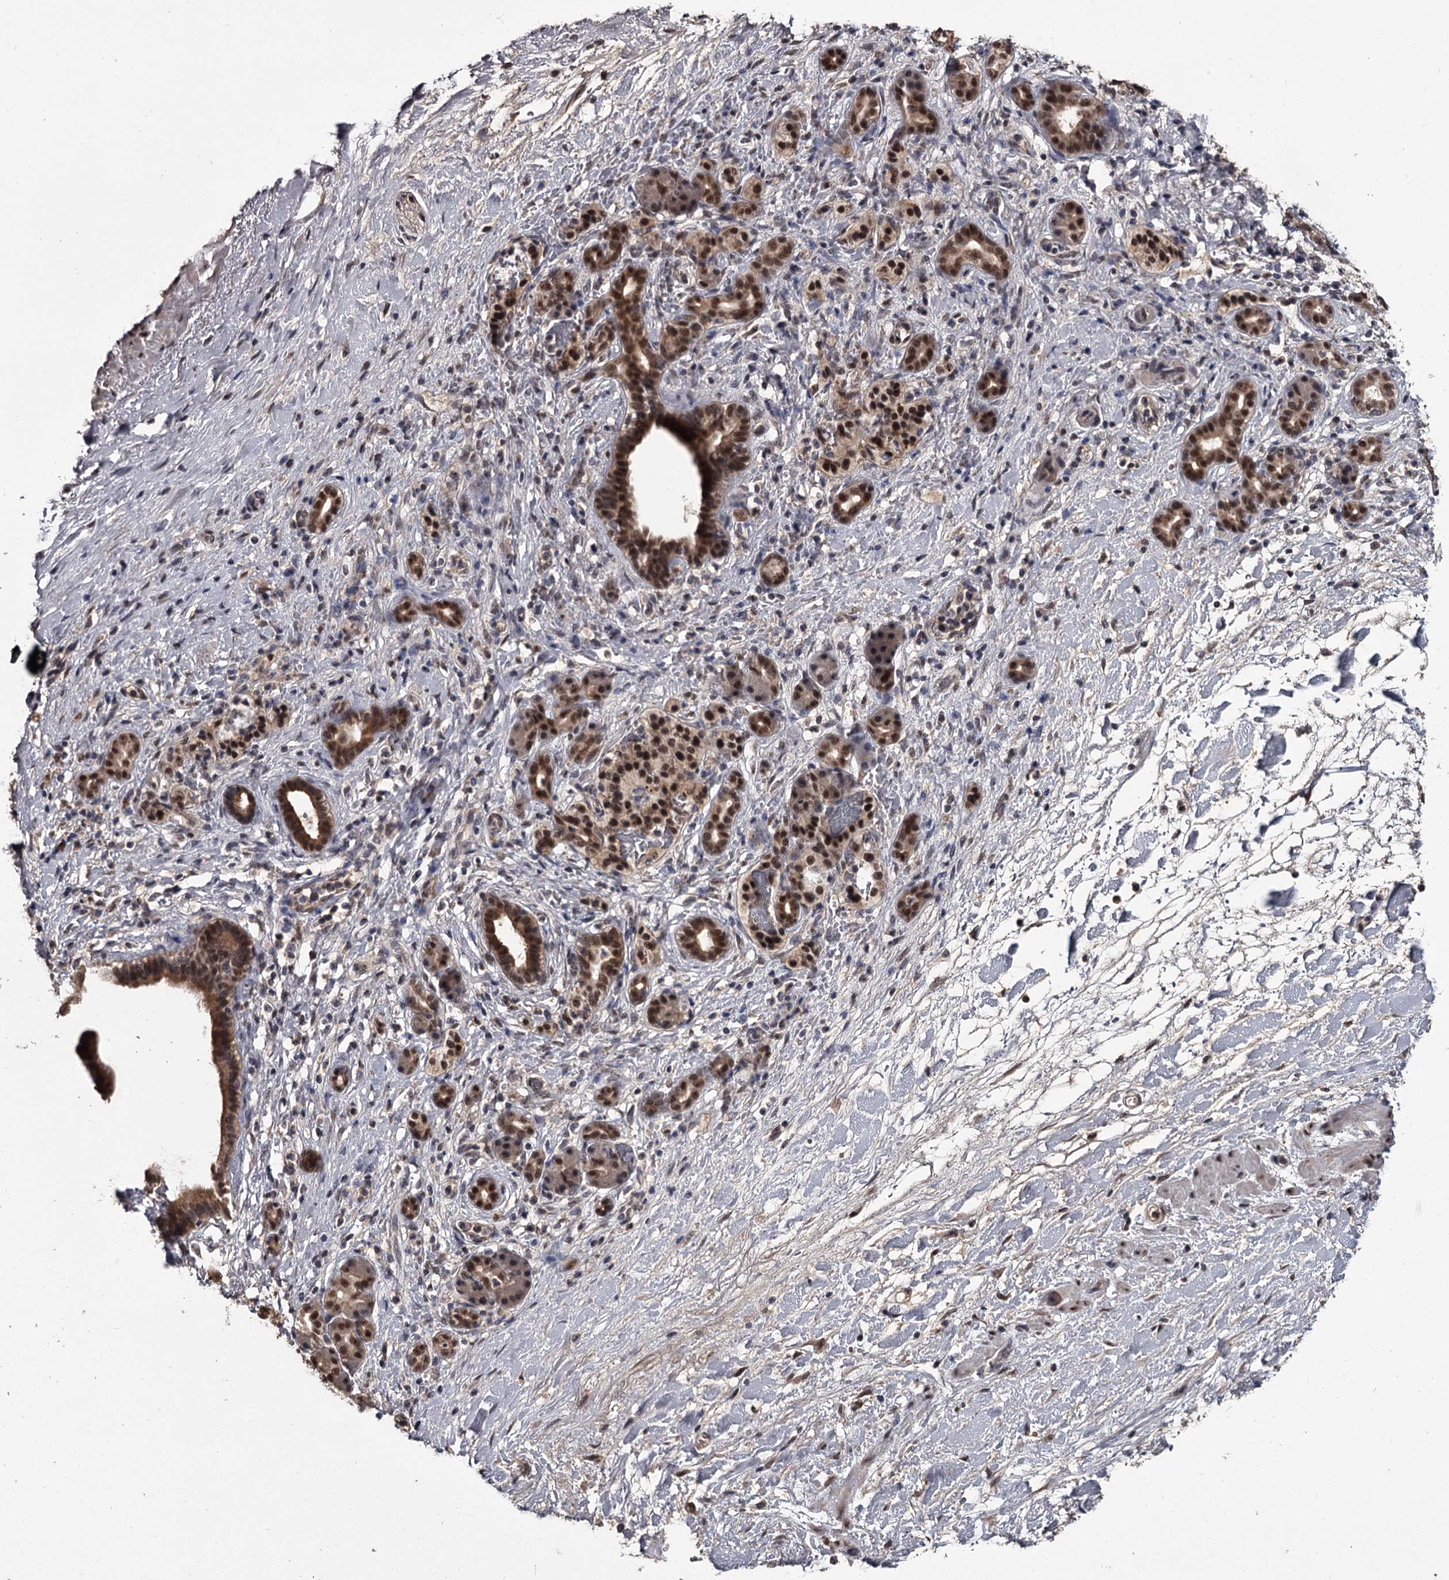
{"staining": {"intensity": "strong", "quantity": ">75%", "location": "cytoplasmic/membranous,nuclear"}, "tissue": "pancreatic cancer", "cell_type": "Tumor cells", "image_type": "cancer", "snomed": [{"axis": "morphology", "description": "Normal tissue, NOS"}, {"axis": "morphology", "description": "Adenocarcinoma, NOS"}, {"axis": "topography", "description": "Pancreas"}, {"axis": "topography", "description": "Peripheral nerve tissue"}], "caption": "IHC histopathology image of adenocarcinoma (pancreatic) stained for a protein (brown), which displays high levels of strong cytoplasmic/membranous and nuclear positivity in about >75% of tumor cells.", "gene": "PRPF40B", "patient": {"sex": "female", "age": 77}}